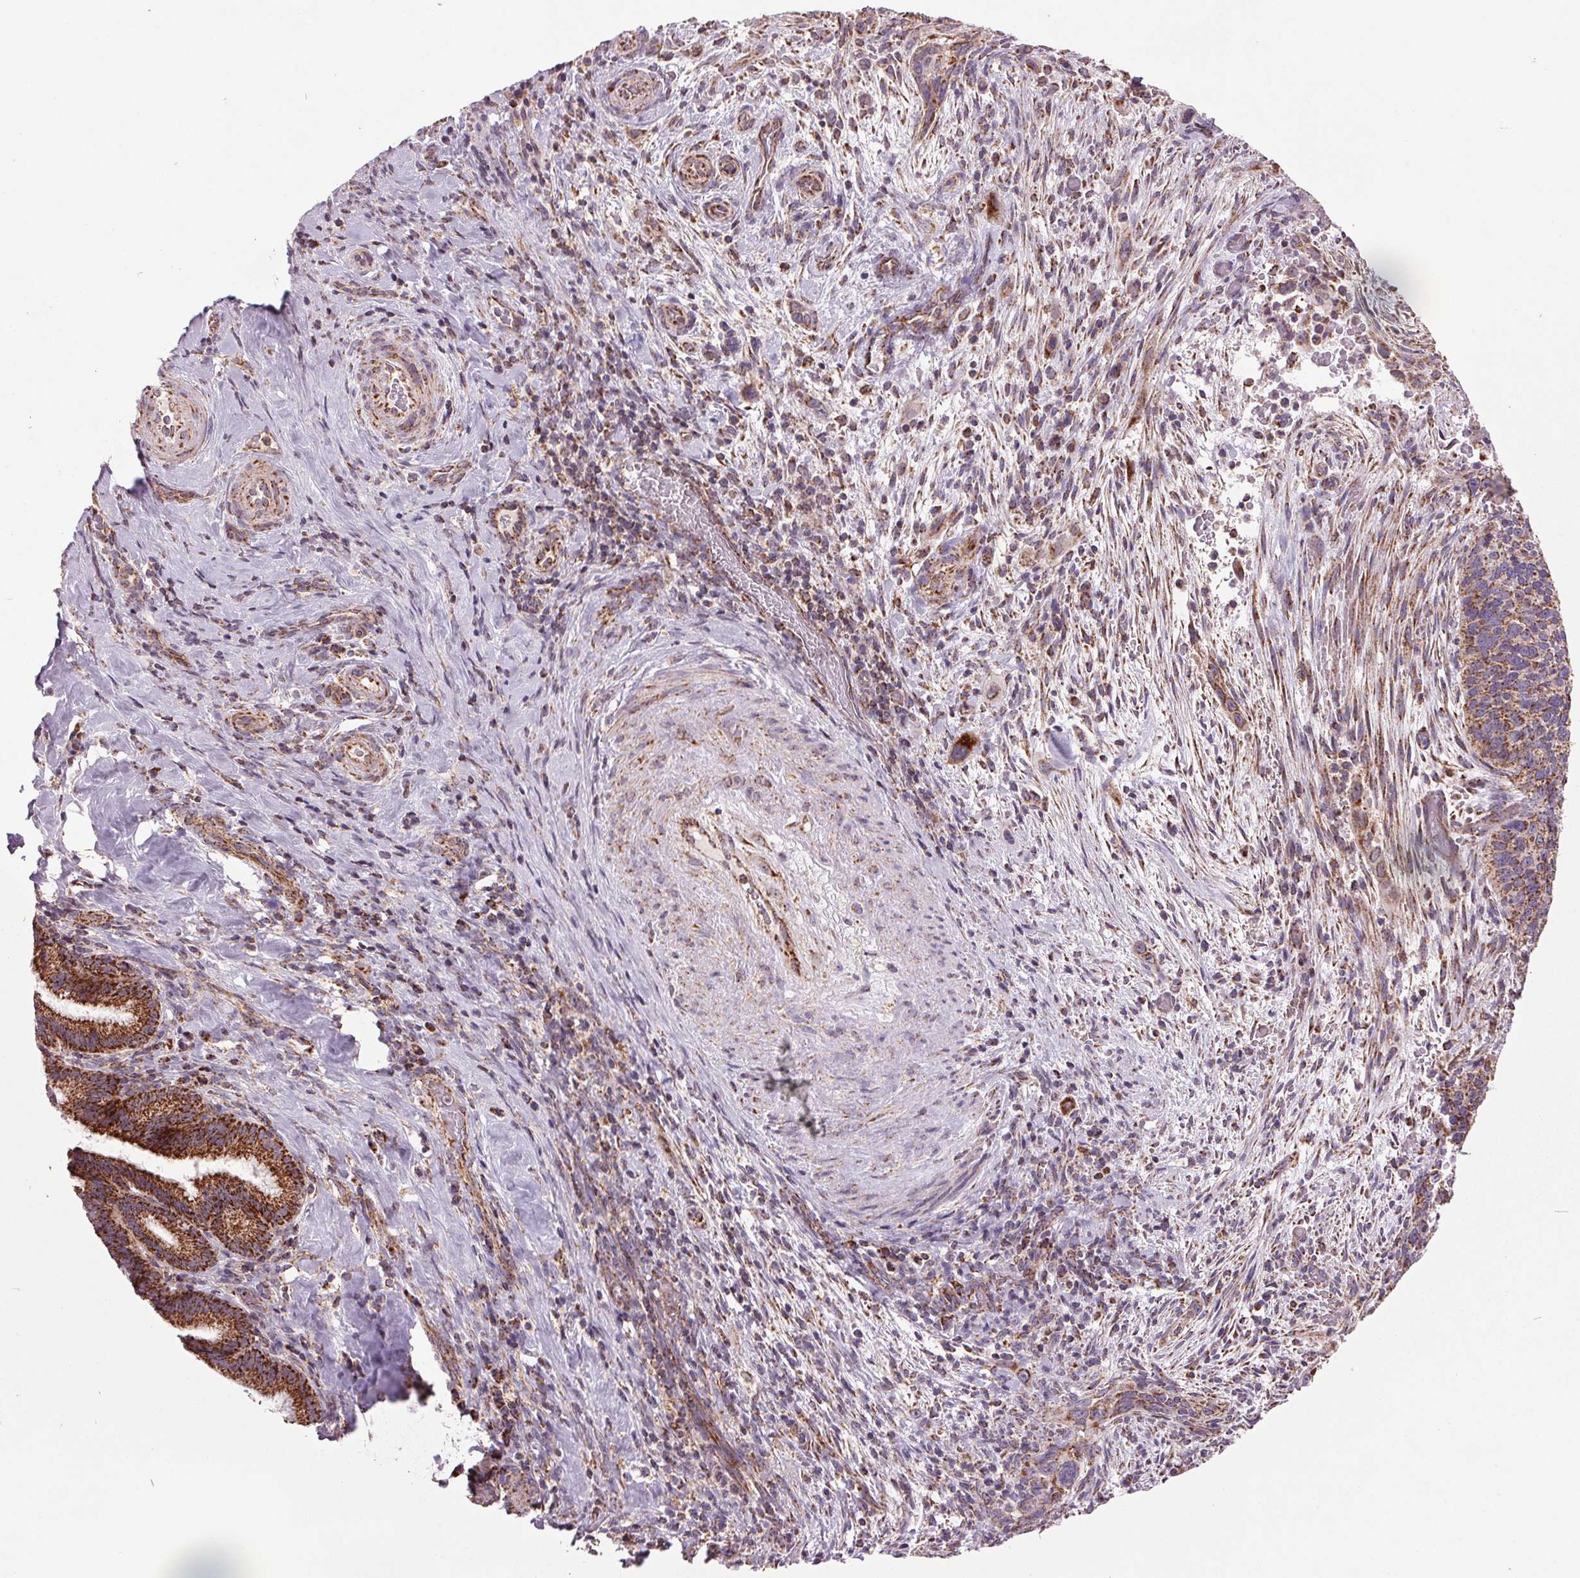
{"staining": {"intensity": "strong", "quantity": ">75%", "location": "cytoplasmic/membranous"}, "tissue": "cervical cancer", "cell_type": "Tumor cells", "image_type": "cancer", "snomed": [{"axis": "morphology", "description": "Squamous cell carcinoma, NOS"}, {"axis": "topography", "description": "Cervix"}], "caption": "Protein staining of cervical squamous cell carcinoma tissue reveals strong cytoplasmic/membranous expression in about >75% of tumor cells.", "gene": "NDUFS6", "patient": {"sex": "female", "age": 51}}